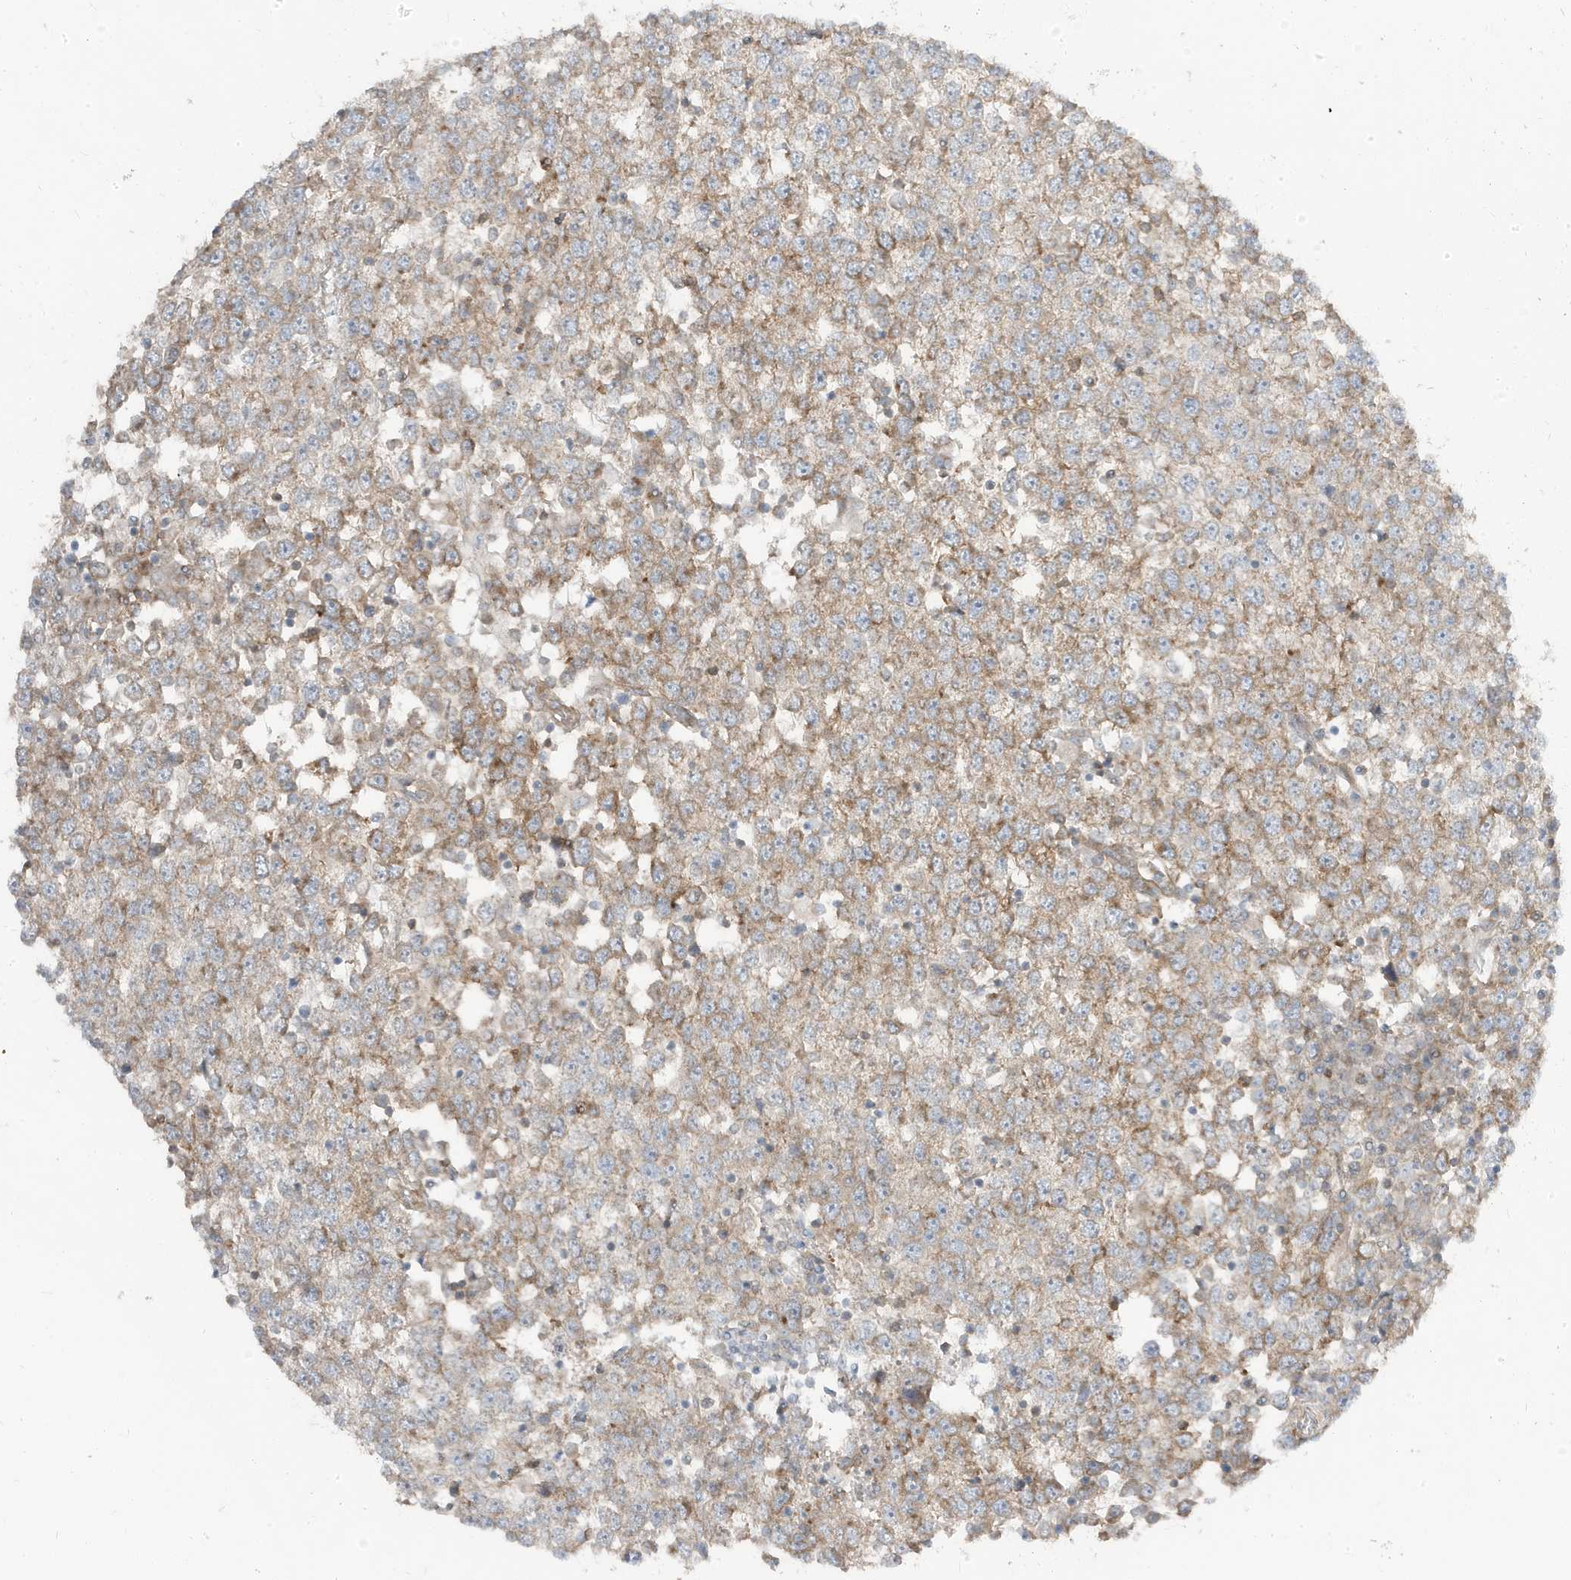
{"staining": {"intensity": "weak", "quantity": "<25%", "location": "cytoplasmic/membranous"}, "tissue": "testis cancer", "cell_type": "Tumor cells", "image_type": "cancer", "snomed": [{"axis": "morphology", "description": "Seminoma, NOS"}, {"axis": "topography", "description": "Testis"}], "caption": "Tumor cells are negative for protein expression in human testis cancer (seminoma). Brightfield microscopy of immunohistochemistry stained with DAB (brown) and hematoxylin (blue), captured at high magnification.", "gene": "STAM", "patient": {"sex": "male", "age": 65}}